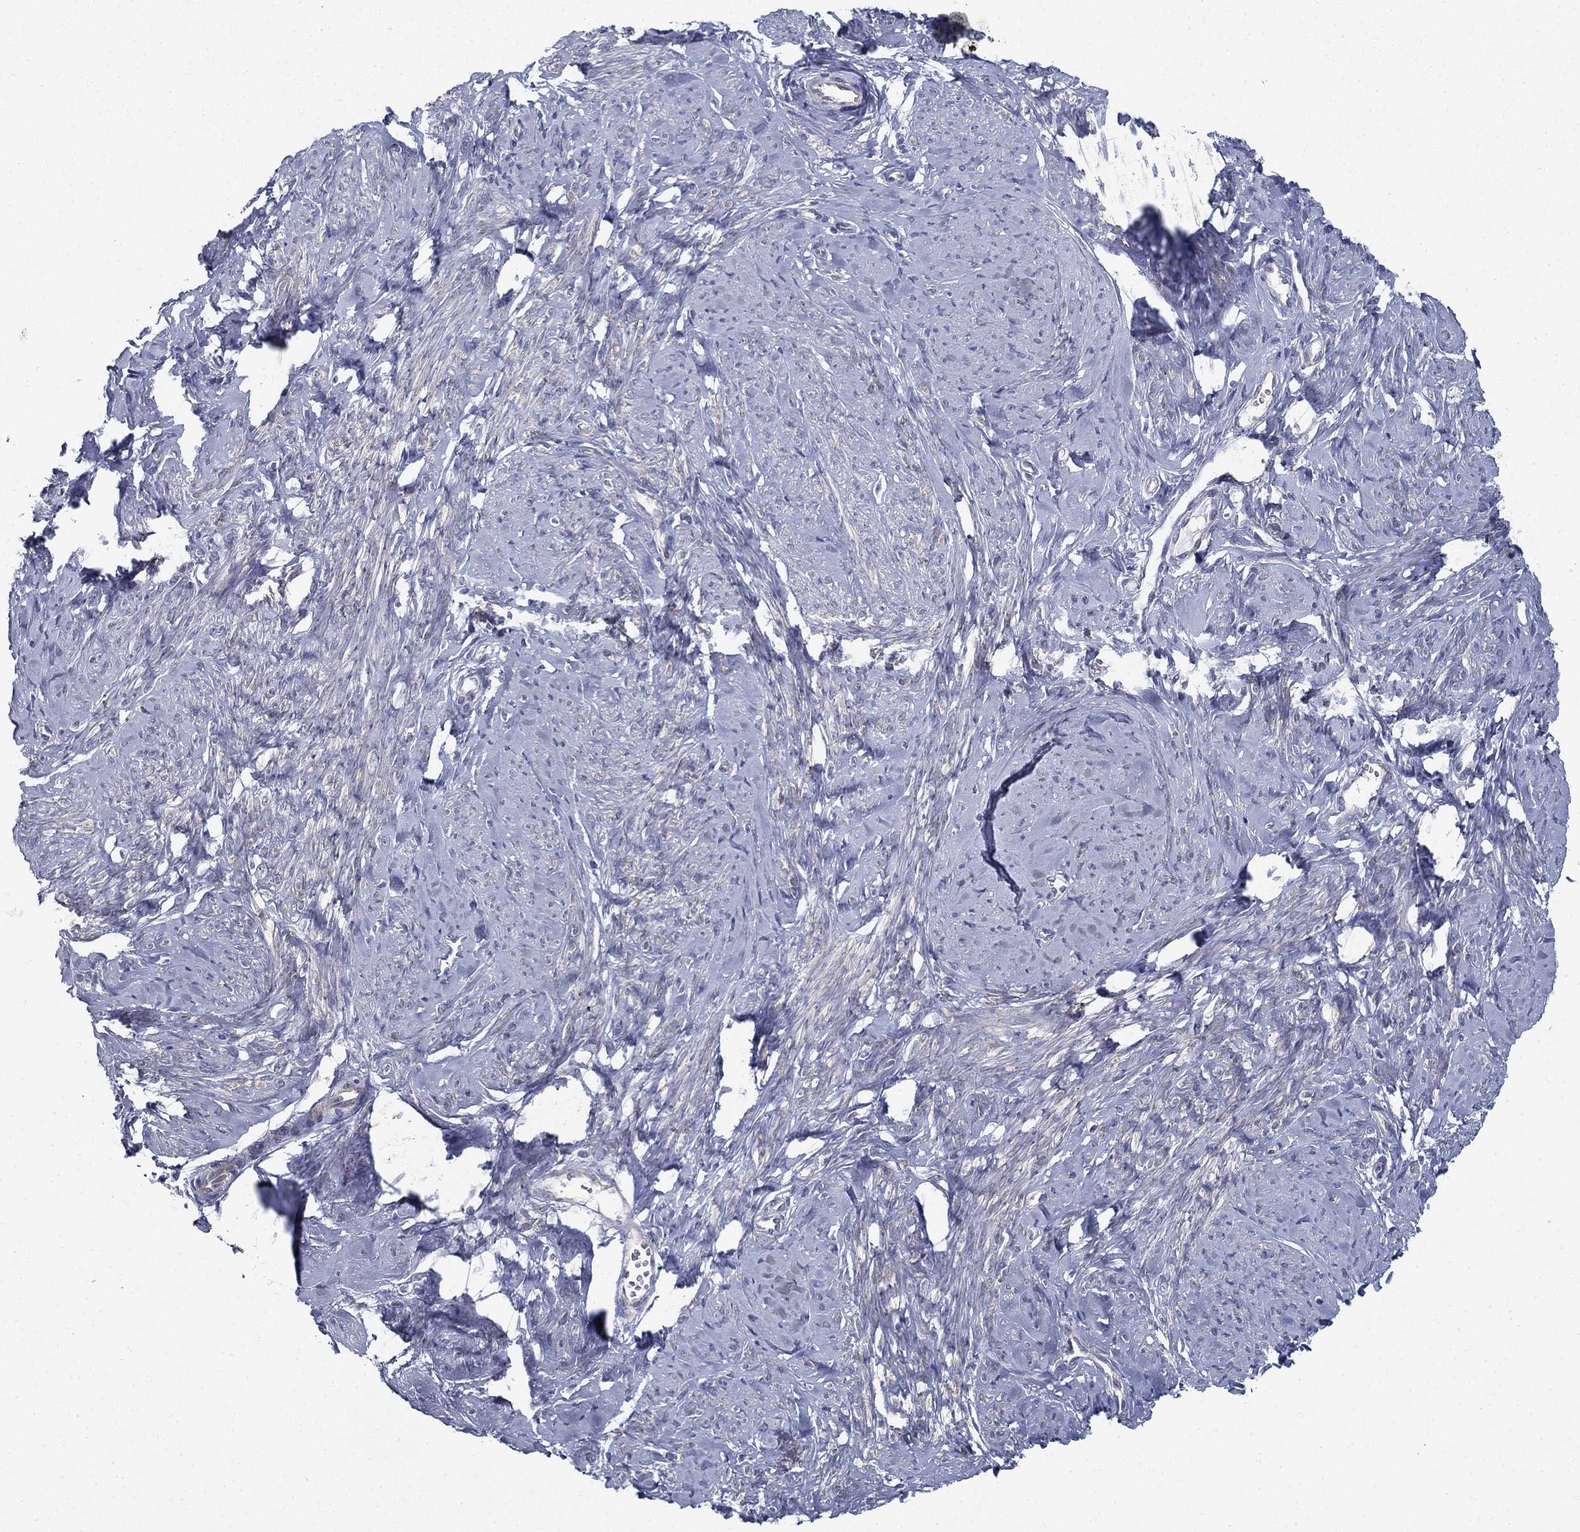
{"staining": {"intensity": "negative", "quantity": "none", "location": "none"}, "tissue": "smooth muscle", "cell_type": "Smooth muscle cells", "image_type": "normal", "snomed": [{"axis": "morphology", "description": "Normal tissue, NOS"}, {"axis": "topography", "description": "Smooth muscle"}], "caption": "Benign smooth muscle was stained to show a protein in brown. There is no significant expression in smooth muscle cells.", "gene": "FXR1", "patient": {"sex": "female", "age": 48}}